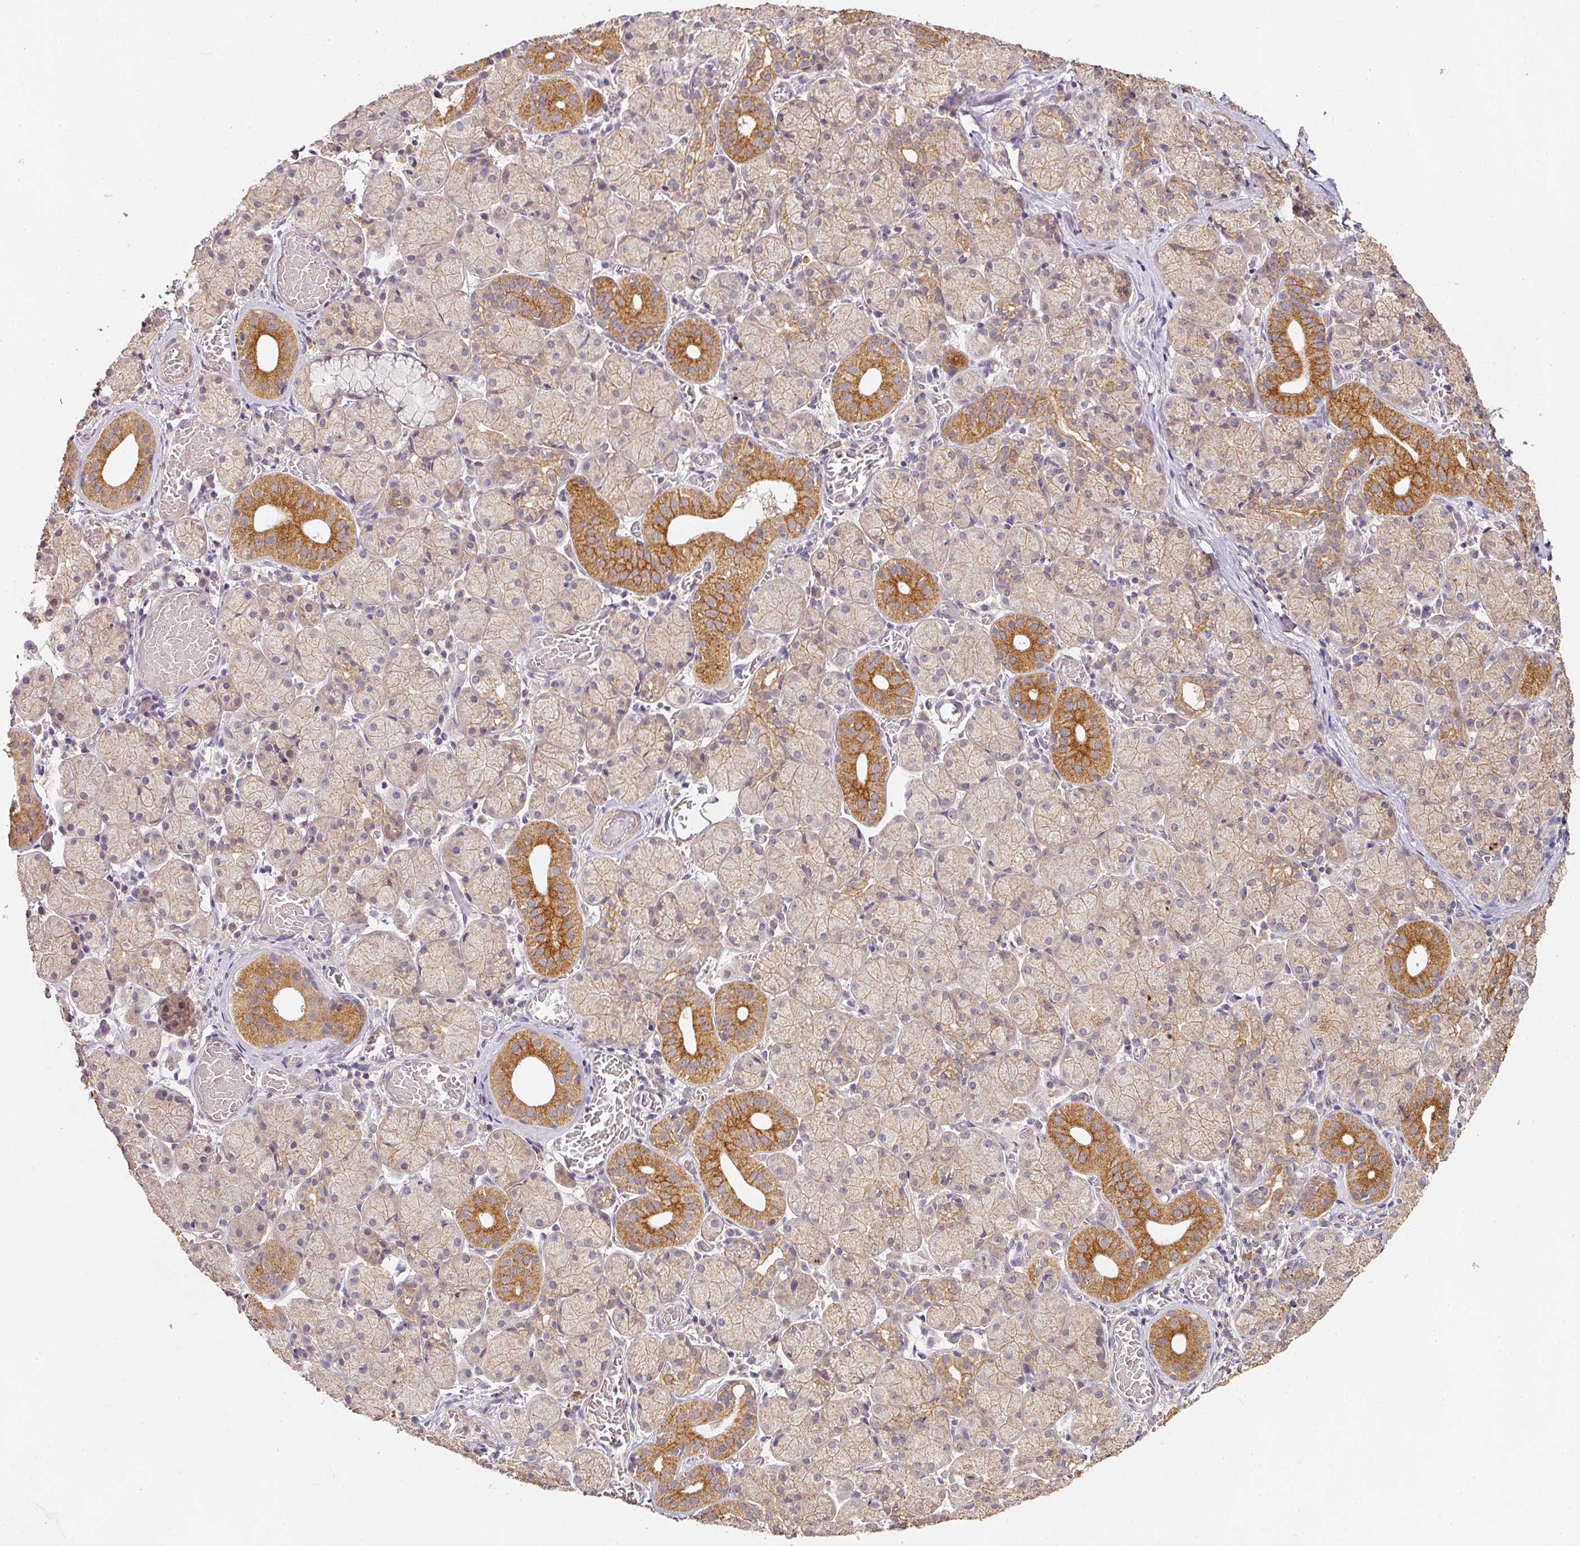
{"staining": {"intensity": "strong", "quantity": "25%-75%", "location": "cytoplasmic/membranous"}, "tissue": "salivary gland", "cell_type": "Glandular cells", "image_type": "normal", "snomed": [{"axis": "morphology", "description": "Normal tissue, NOS"}, {"axis": "topography", "description": "Salivary gland"}], "caption": "A high-resolution histopathology image shows IHC staining of unremarkable salivary gland, which exhibits strong cytoplasmic/membranous expression in approximately 25%-75% of glandular cells.", "gene": "EXTL3", "patient": {"sex": "female", "age": 24}}